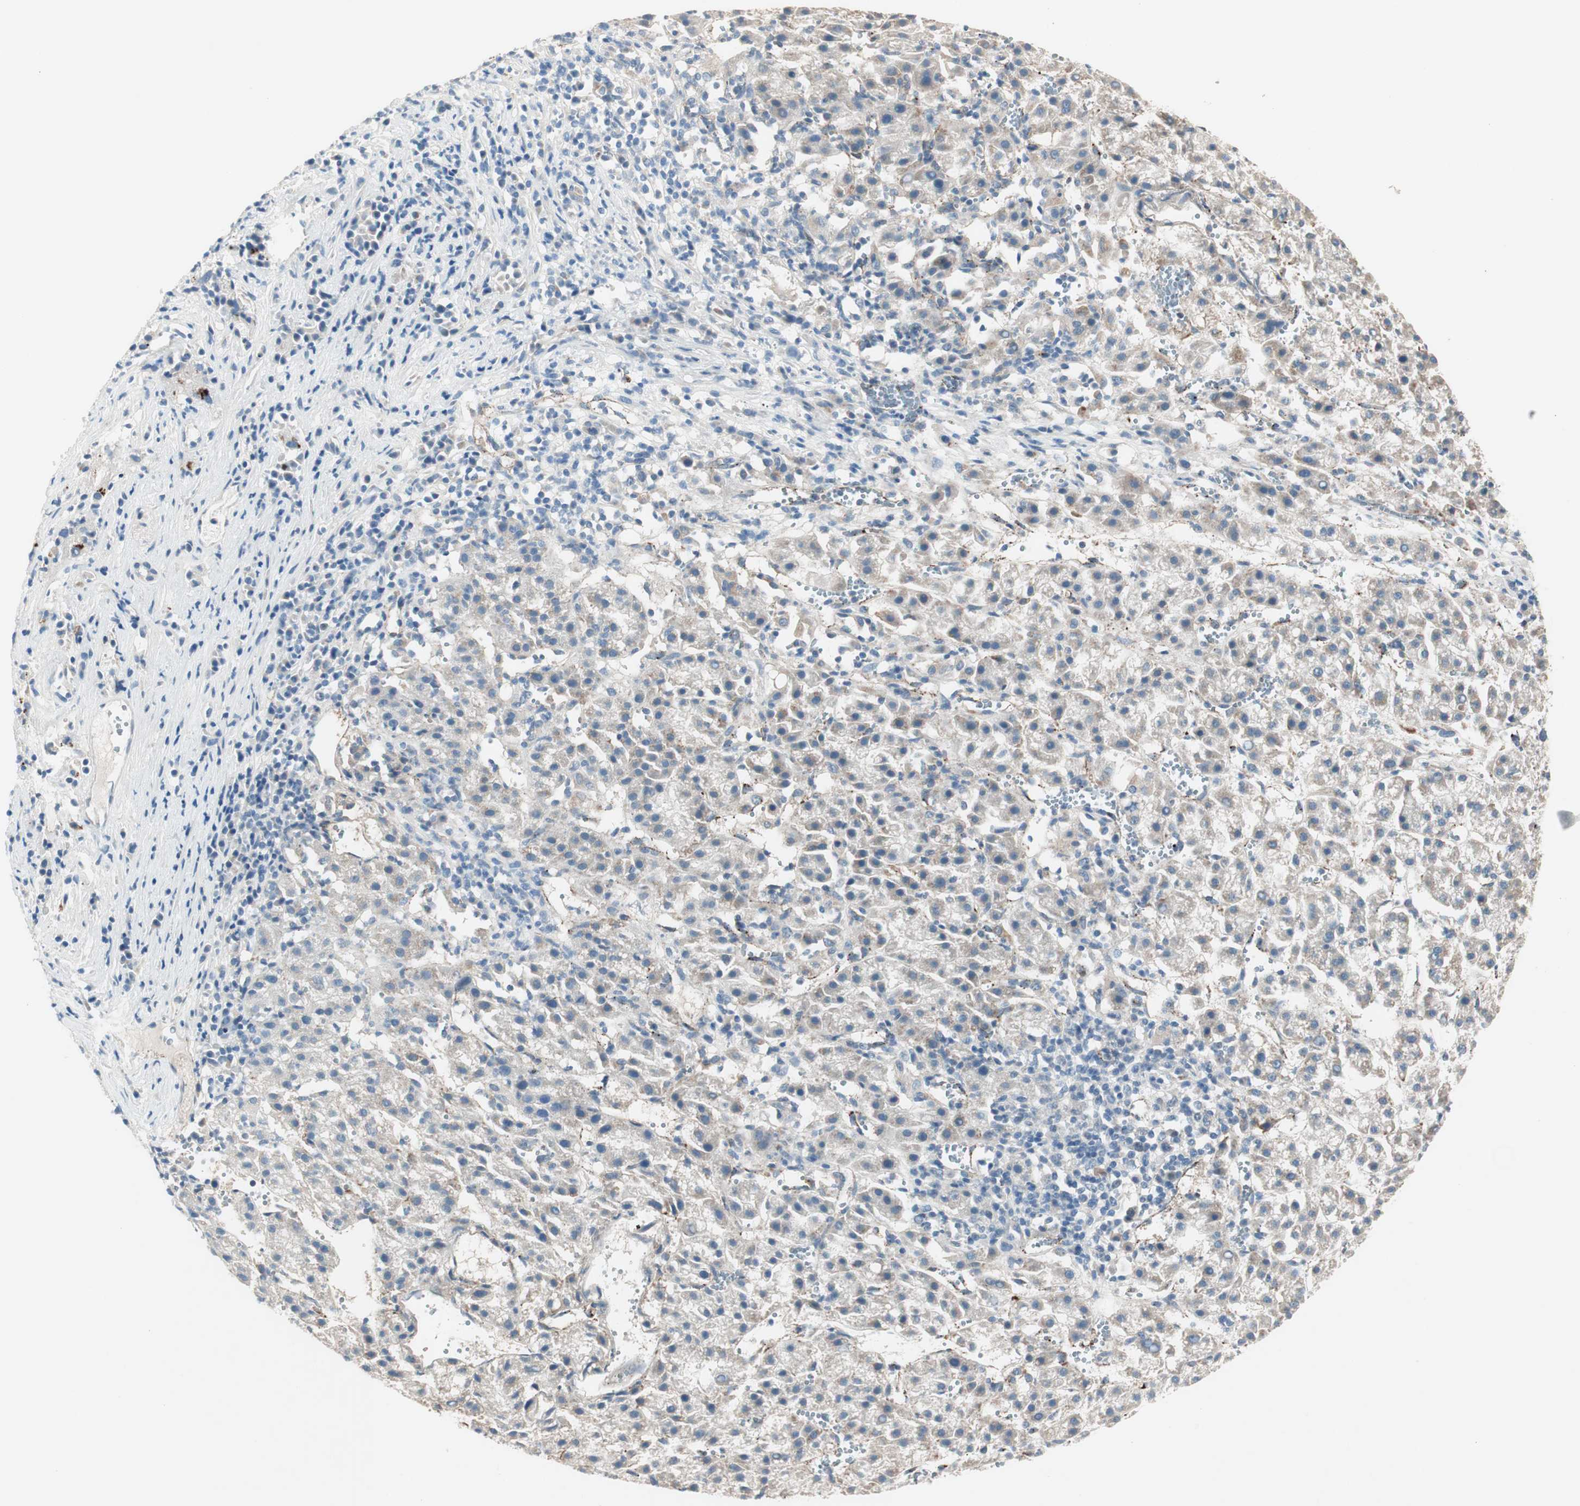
{"staining": {"intensity": "negative", "quantity": "none", "location": "none"}, "tissue": "liver cancer", "cell_type": "Tumor cells", "image_type": "cancer", "snomed": [{"axis": "morphology", "description": "Carcinoma, Hepatocellular, NOS"}, {"axis": "topography", "description": "Liver"}], "caption": "There is no significant positivity in tumor cells of liver cancer. (Stains: DAB (3,3'-diaminobenzidine) immunohistochemistry (IHC) with hematoxylin counter stain, Microscopy: brightfield microscopy at high magnification).", "gene": "FGFR4", "patient": {"sex": "female", "age": 58}}